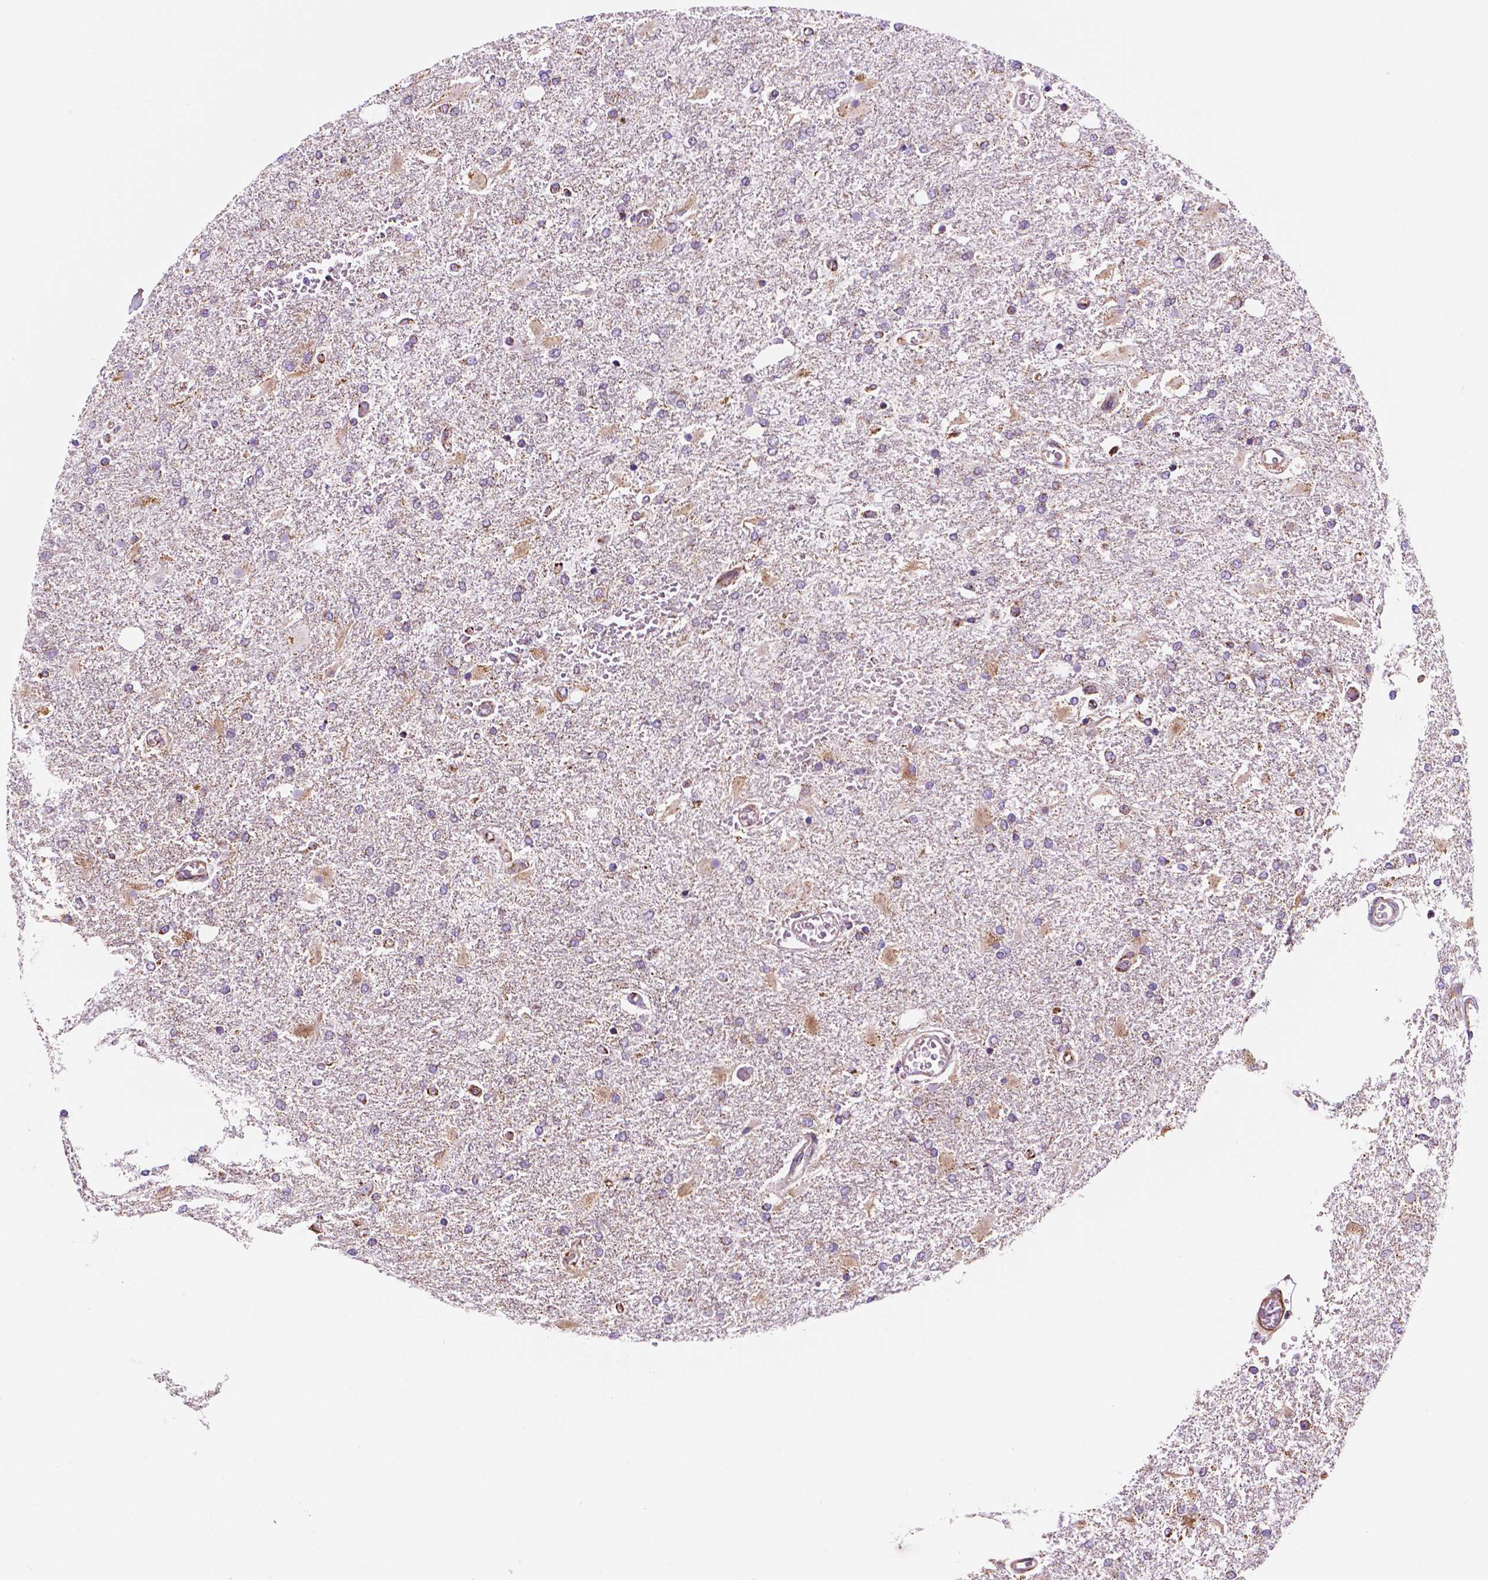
{"staining": {"intensity": "negative", "quantity": "none", "location": "none"}, "tissue": "glioma", "cell_type": "Tumor cells", "image_type": "cancer", "snomed": [{"axis": "morphology", "description": "Glioma, malignant, High grade"}, {"axis": "topography", "description": "Cerebral cortex"}], "caption": "The immunohistochemistry micrograph has no significant expression in tumor cells of glioma tissue.", "gene": "GEMIN4", "patient": {"sex": "male", "age": 79}}